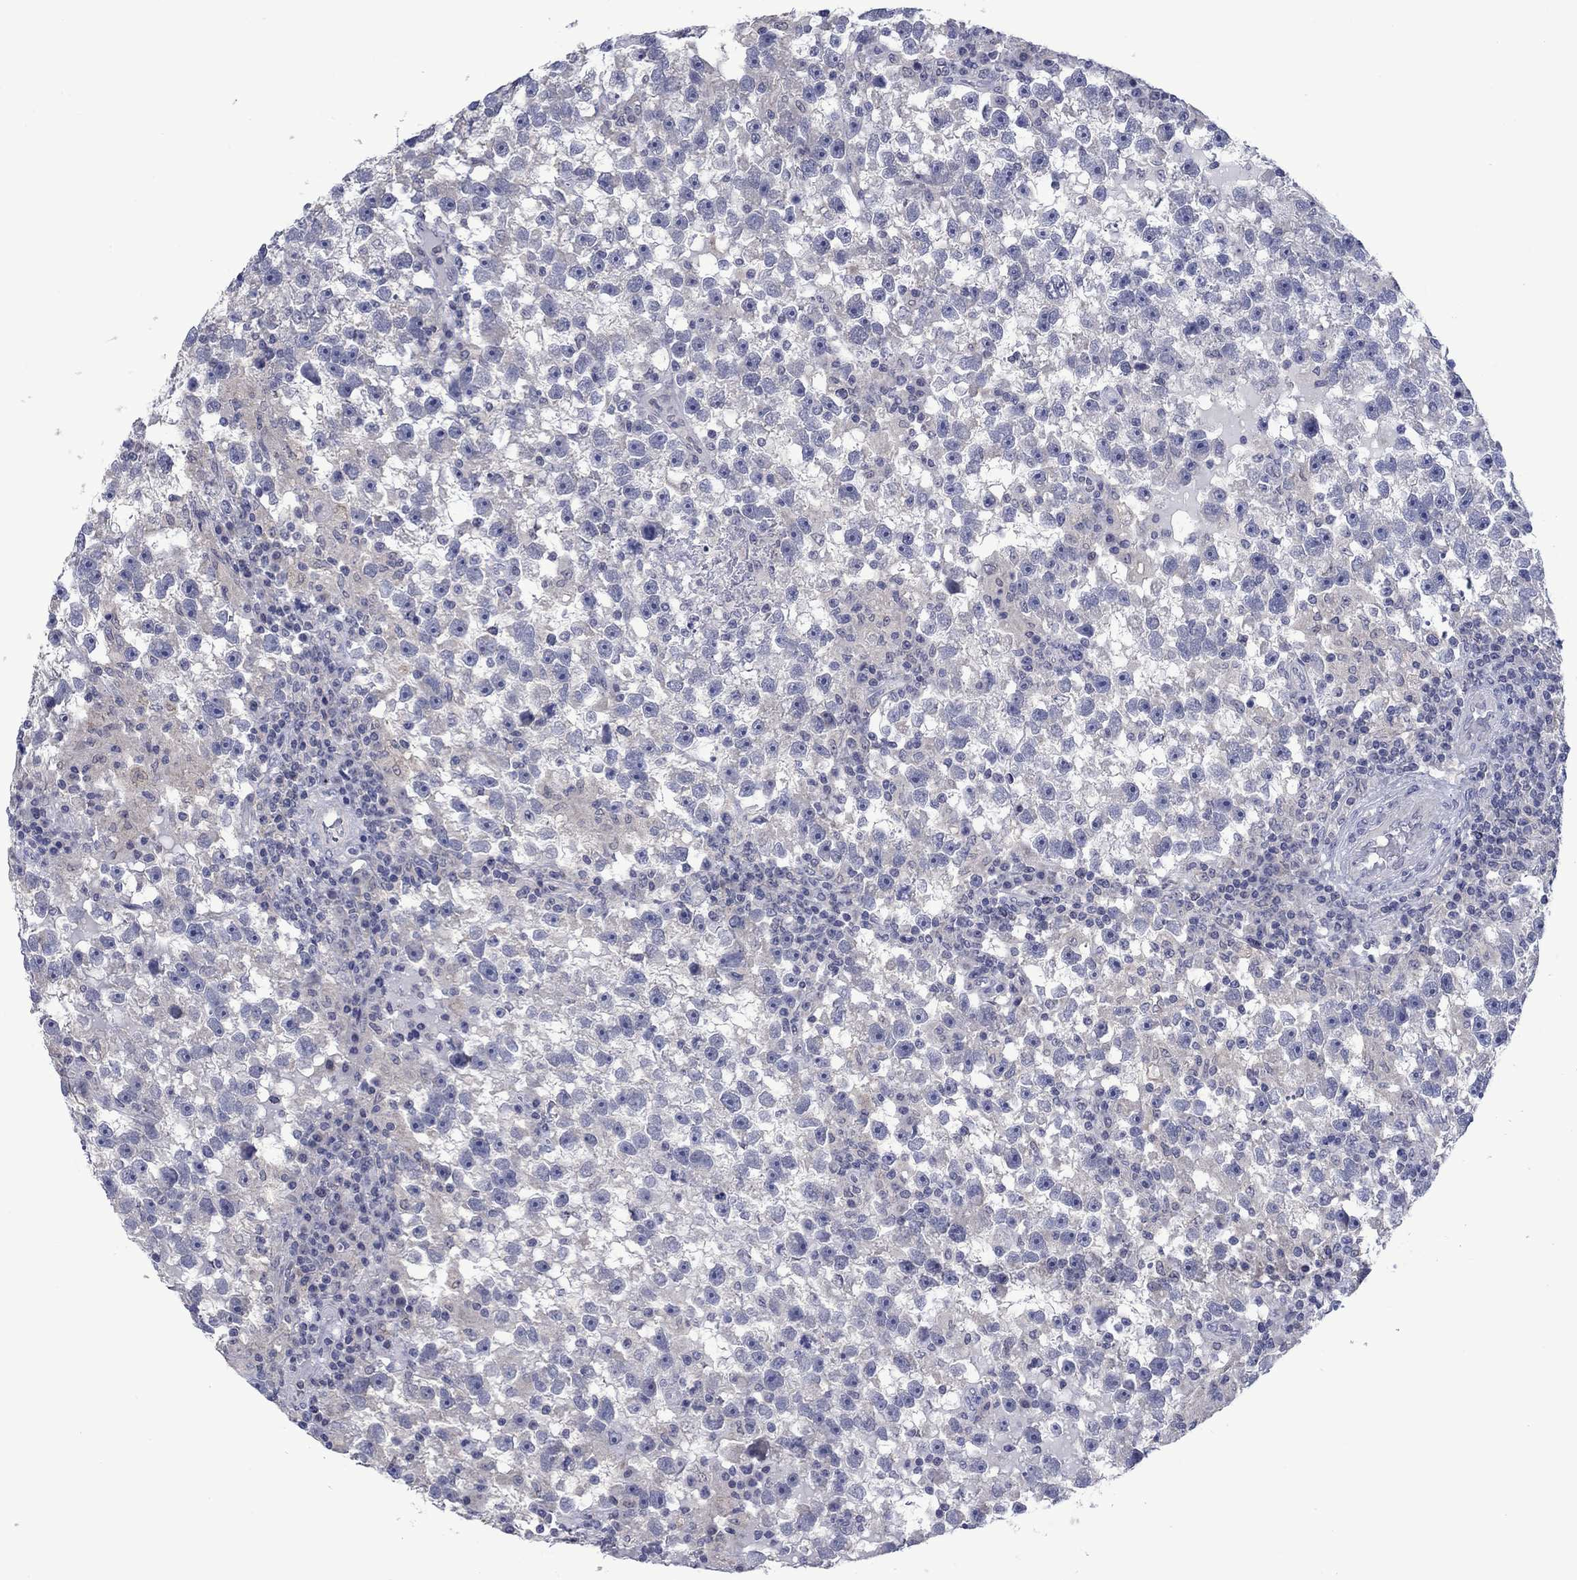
{"staining": {"intensity": "negative", "quantity": "none", "location": "none"}, "tissue": "testis cancer", "cell_type": "Tumor cells", "image_type": "cancer", "snomed": [{"axis": "morphology", "description": "Seminoma, NOS"}, {"axis": "topography", "description": "Testis"}], "caption": "An immunohistochemistry histopathology image of seminoma (testis) is shown. There is no staining in tumor cells of seminoma (testis).", "gene": "FER1L6", "patient": {"sex": "male", "age": 47}}